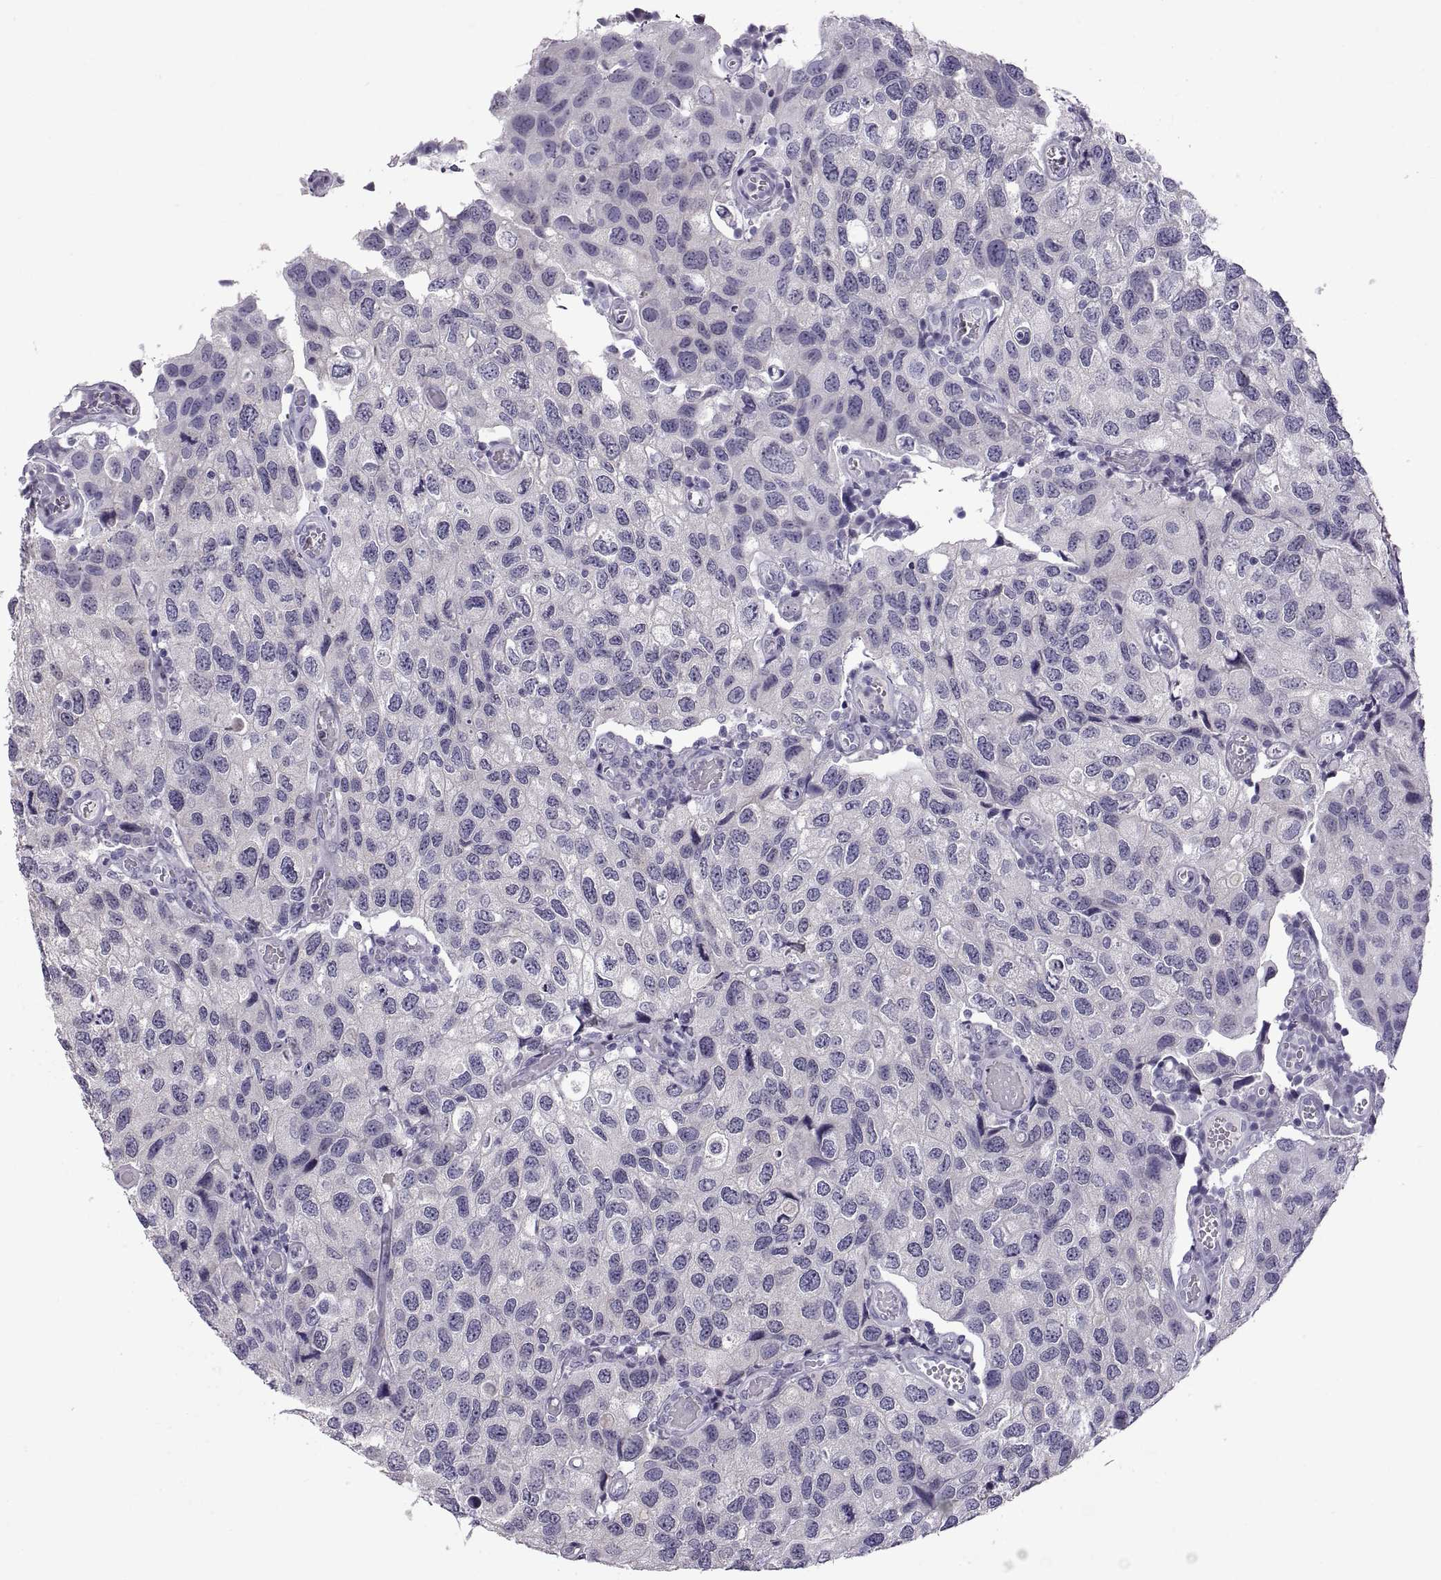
{"staining": {"intensity": "negative", "quantity": "none", "location": "none"}, "tissue": "urothelial cancer", "cell_type": "Tumor cells", "image_type": "cancer", "snomed": [{"axis": "morphology", "description": "Urothelial carcinoma, High grade"}, {"axis": "topography", "description": "Urinary bladder"}], "caption": "DAB immunohistochemical staining of human urothelial cancer shows no significant expression in tumor cells.", "gene": "RDM1", "patient": {"sex": "male", "age": 79}}